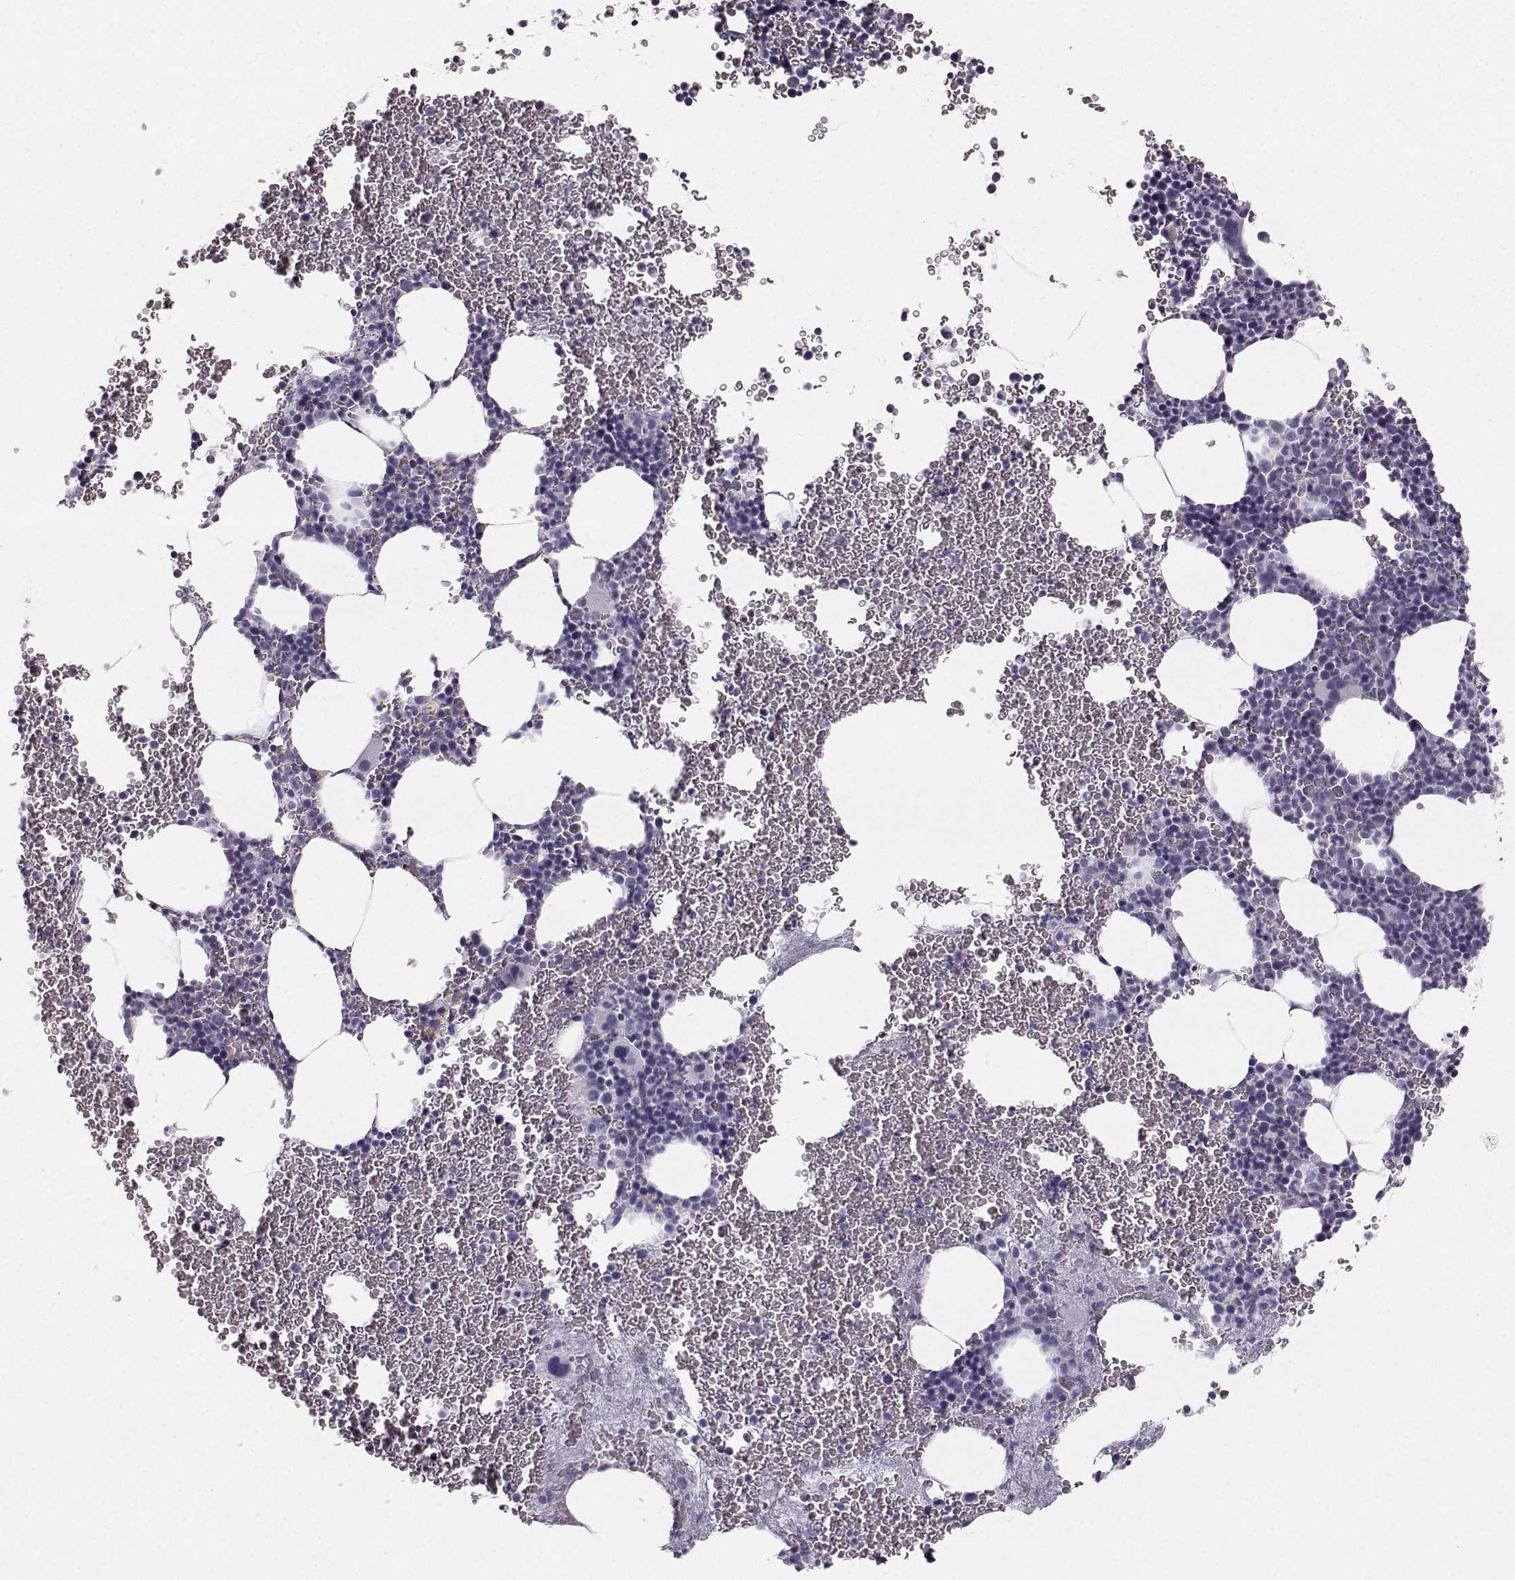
{"staining": {"intensity": "negative", "quantity": "none", "location": "none"}, "tissue": "bone marrow", "cell_type": "Hematopoietic cells", "image_type": "normal", "snomed": [{"axis": "morphology", "description": "Normal tissue, NOS"}, {"axis": "topography", "description": "Bone marrow"}], "caption": "Immunohistochemistry photomicrograph of unremarkable bone marrow: bone marrow stained with DAB (3,3'-diaminobenzidine) shows no significant protein staining in hematopoietic cells.", "gene": "CASR", "patient": {"sex": "male", "age": 50}}